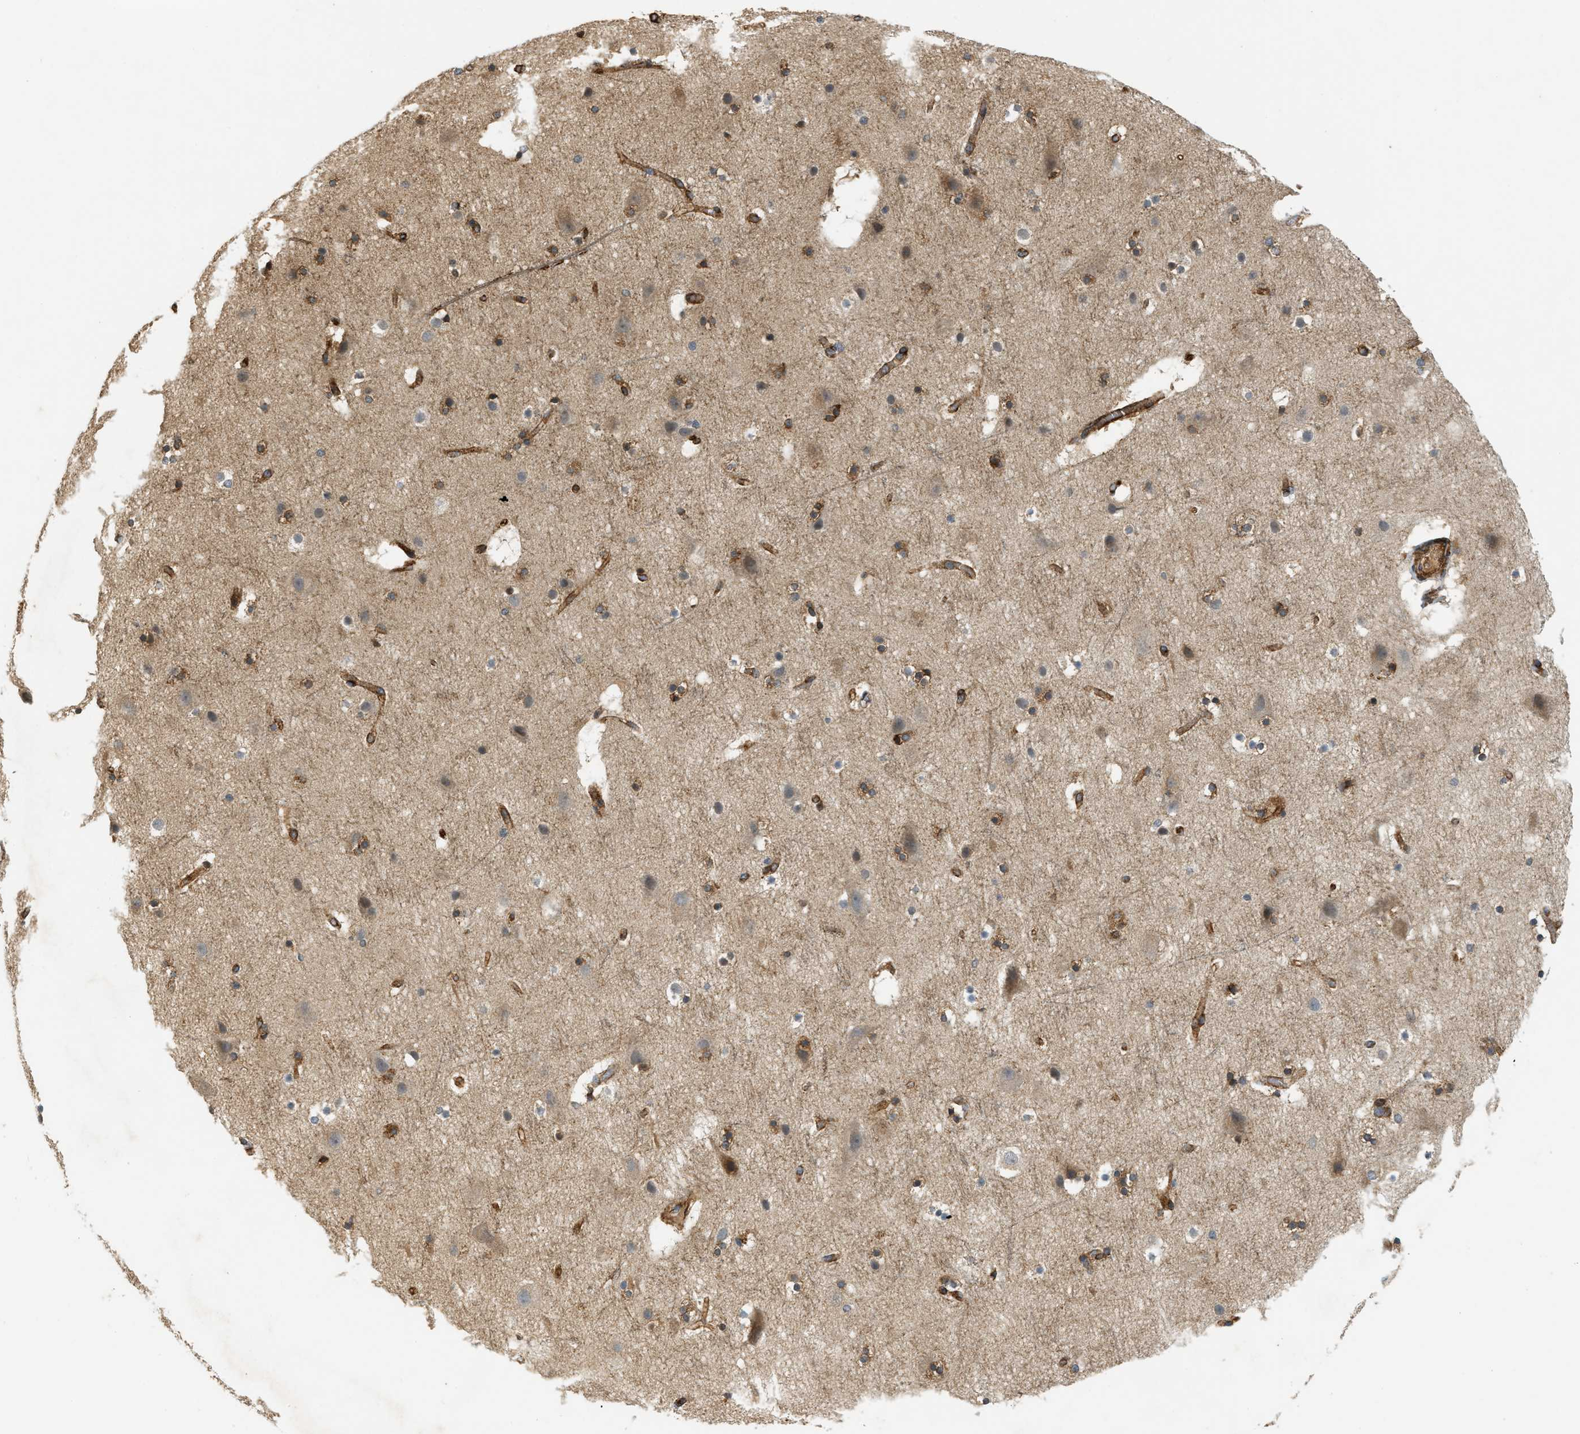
{"staining": {"intensity": "strong", "quantity": ">75%", "location": "cytoplasmic/membranous"}, "tissue": "cerebral cortex", "cell_type": "Endothelial cells", "image_type": "normal", "snomed": [{"axis": "morphology", "description": "Normal tissue, NOS"}, {"axis": "topography", "description": "Cerebral cortex"}], "caption": "DAB (3,3'-diaminobenzidine) immunohistochemical staining of unremarkable cerebral cortex shows strong cytoplasmic/membranous protein expression in approximately >75% of endothelial cells.", "gene": "HIP1", "patient": {"sex": "male", "age": 45}}